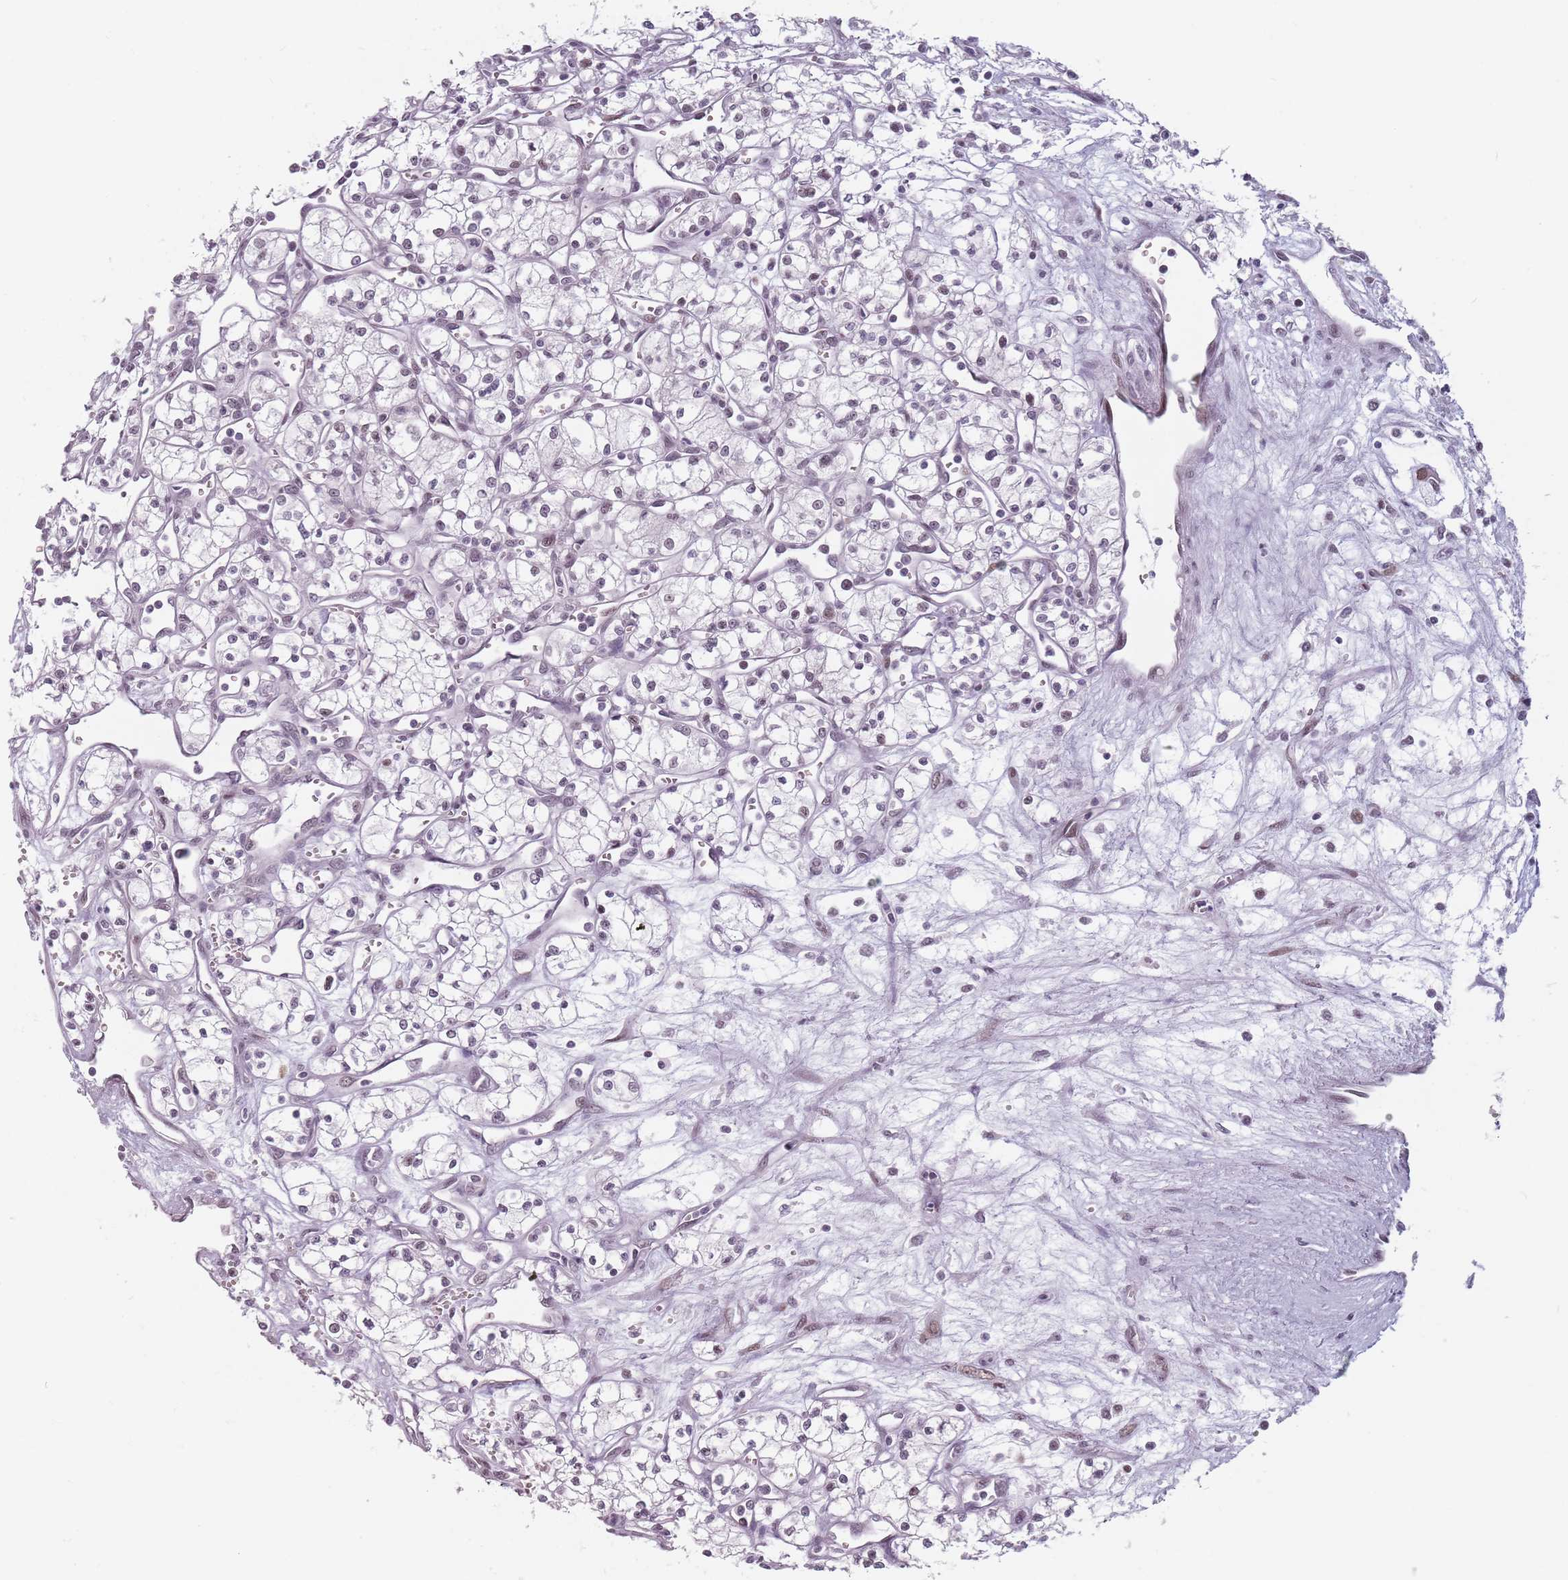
{"staining": {"intensity": "negative", "quantity": "none", "location": "none"}, "tissue": "renal cancer", "cell_type": "Tumor cells", "image_type": "cancer", "snomed": [{"axis": "morphology", "description": "Adenocarcinoma, NOS"}, {"axis": "topography", "description": "Kidney"}], "caption": "Protein analysis of adenocarcinoma (renal) reveals no significant staining in tumor cells. Brightfield microscopy of IHC stained with DAB (brown) and hematoxylin (blue), captured at high magnification.", "gene": "PTCHD1", "patient": {"sex": "male", "age": 59}}